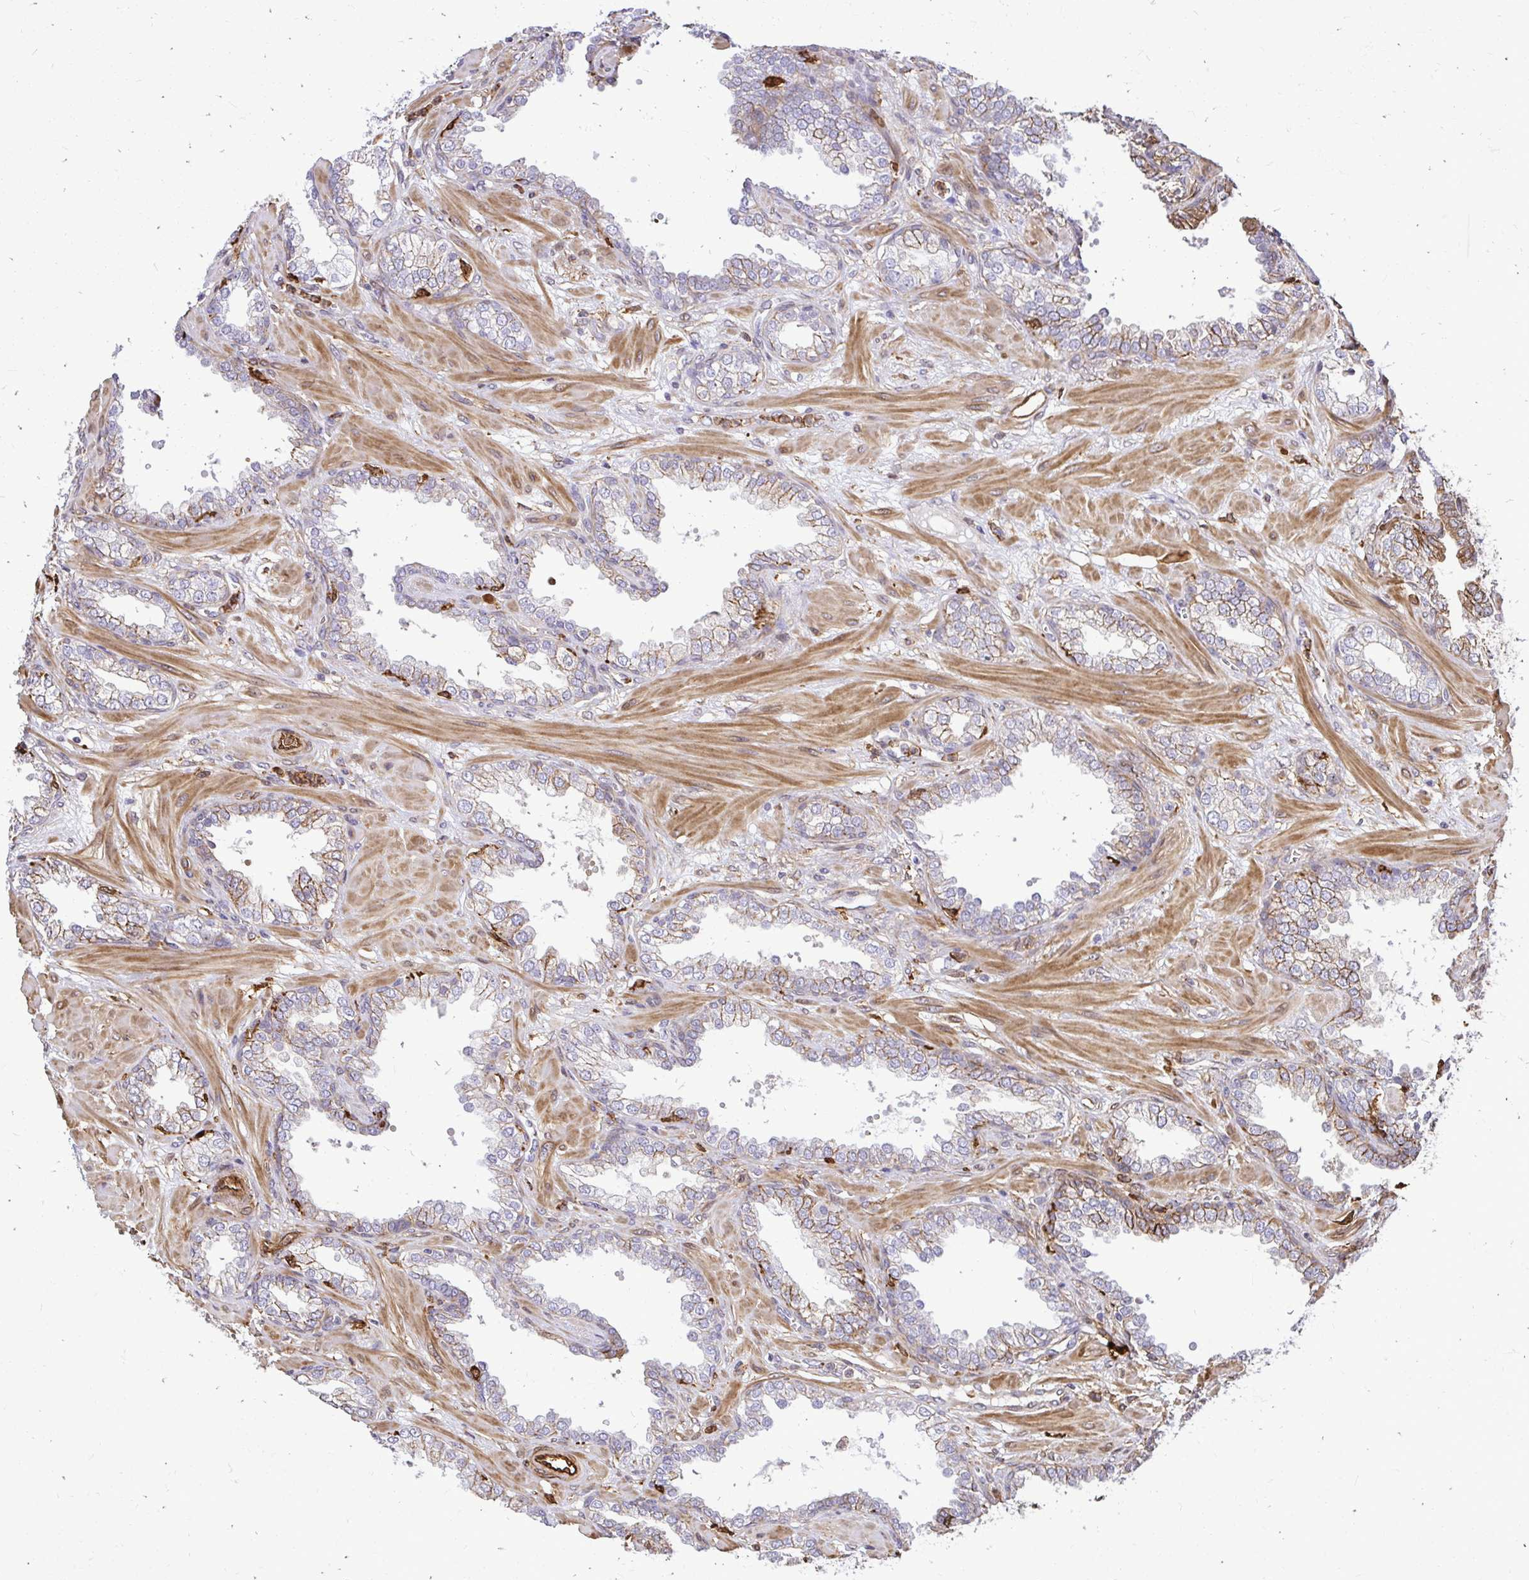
{"staining": {"intensity": "weak", "quantity": "<25%", "location": "cytoplasmic/membranous"}, "tissue": "prostate cancer", "cell_type": "Tumor cells", "image_type": "cancer", "snomed": [{"axis": "morphology", "description": "Adenocarcinoma, High grade"}, {"axis": "topography", "description": "Prostate"}], "caption": "The immunohistochemistry (IHC) photomicrograph has no significant positivity in tumor cells of prostate cancer (adenocarcinoma (high-grade)) tissue. The staining was performed using DAB to visualize the protein expression in brown, while the nuclei were stained in blue with hematoxylin (Magnification: 20x).", "gene": "GSN", "patient": {"sex": "male", "age": 60}}